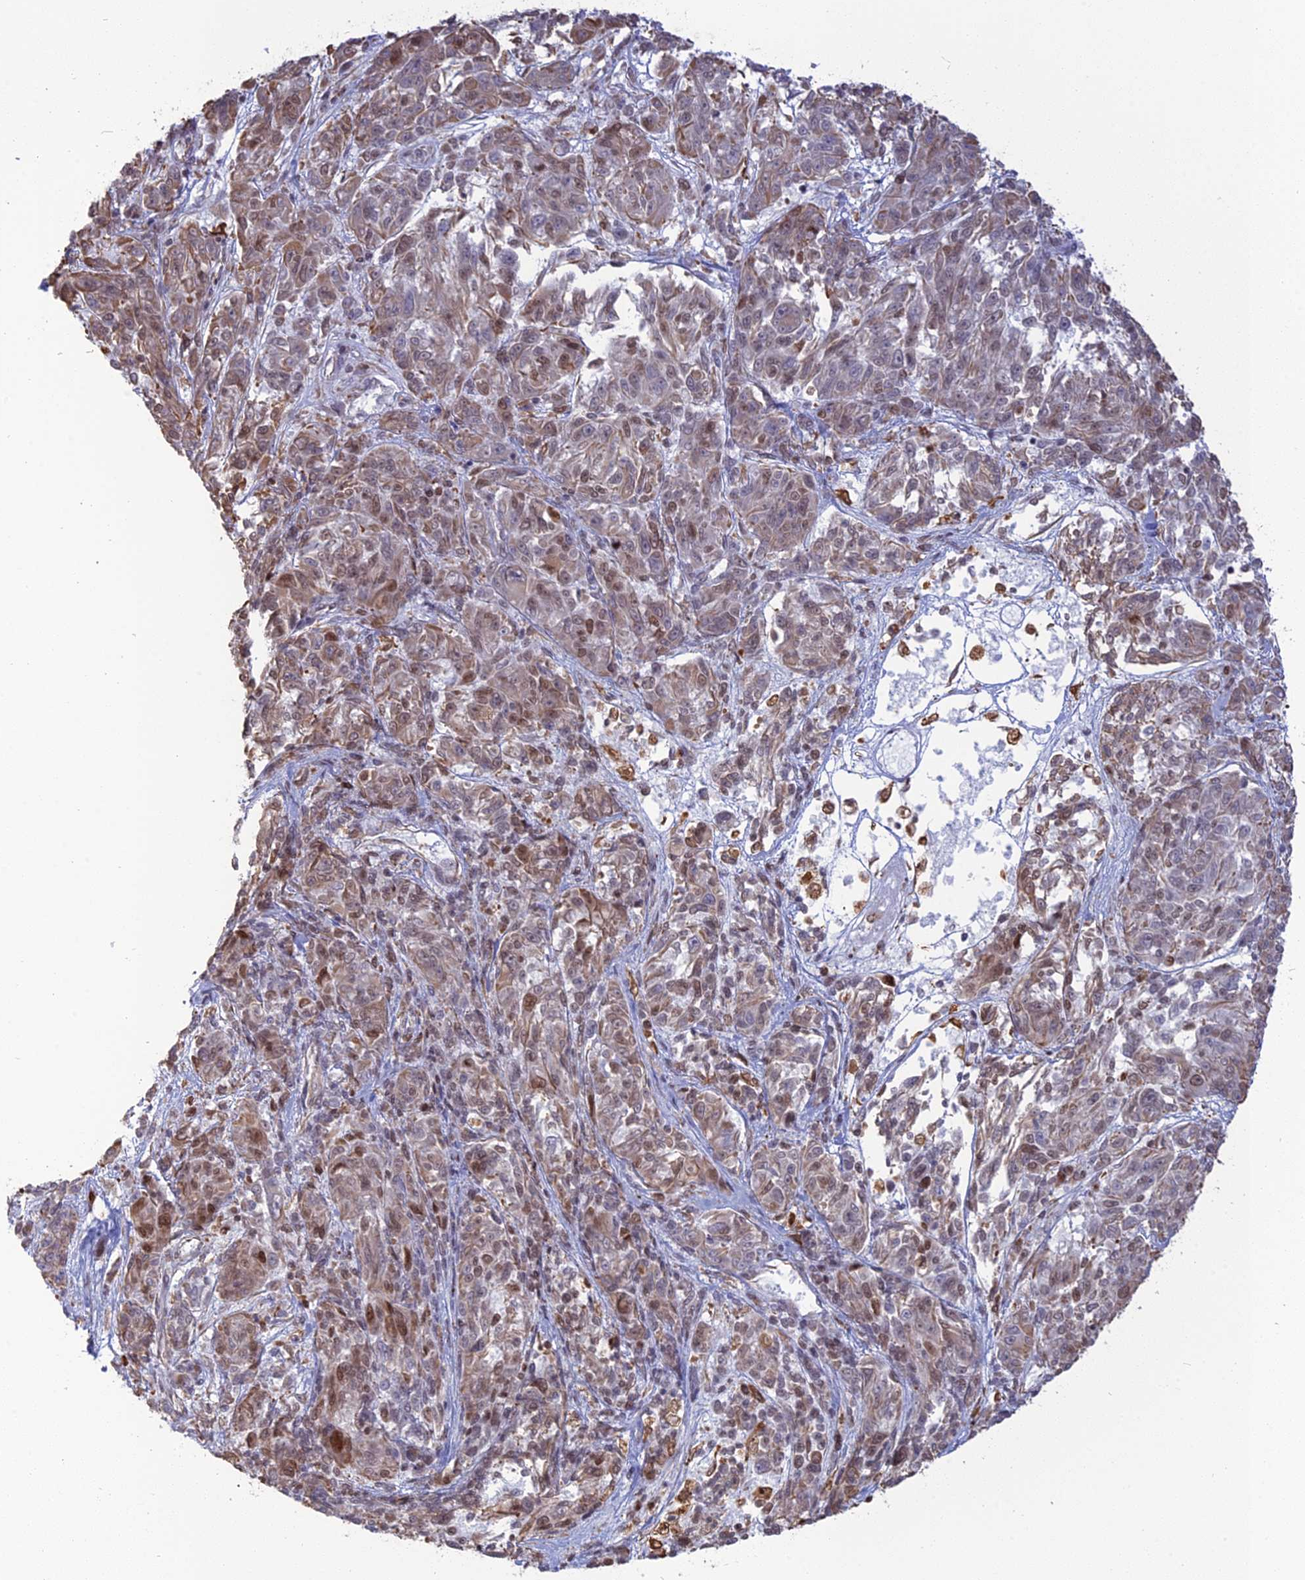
{"staining": {"intensity": "weak", "quantity": "<25%", "location": "cytoplasmic/membranous,nuclear"}, "tissue": "melanoma", "cell_type": "Tumor cells", "image_type": "cancer", "snomed": [{"axis": "morphology", "description": "Malignant melanoma, NOS"}, {"axis": "topography", "description": "Skin"}], "caption": "Tumor cells show no significant expression in melanoma.", "gene": "APOBR", "patient": {"sex": "male", "age": 53}}